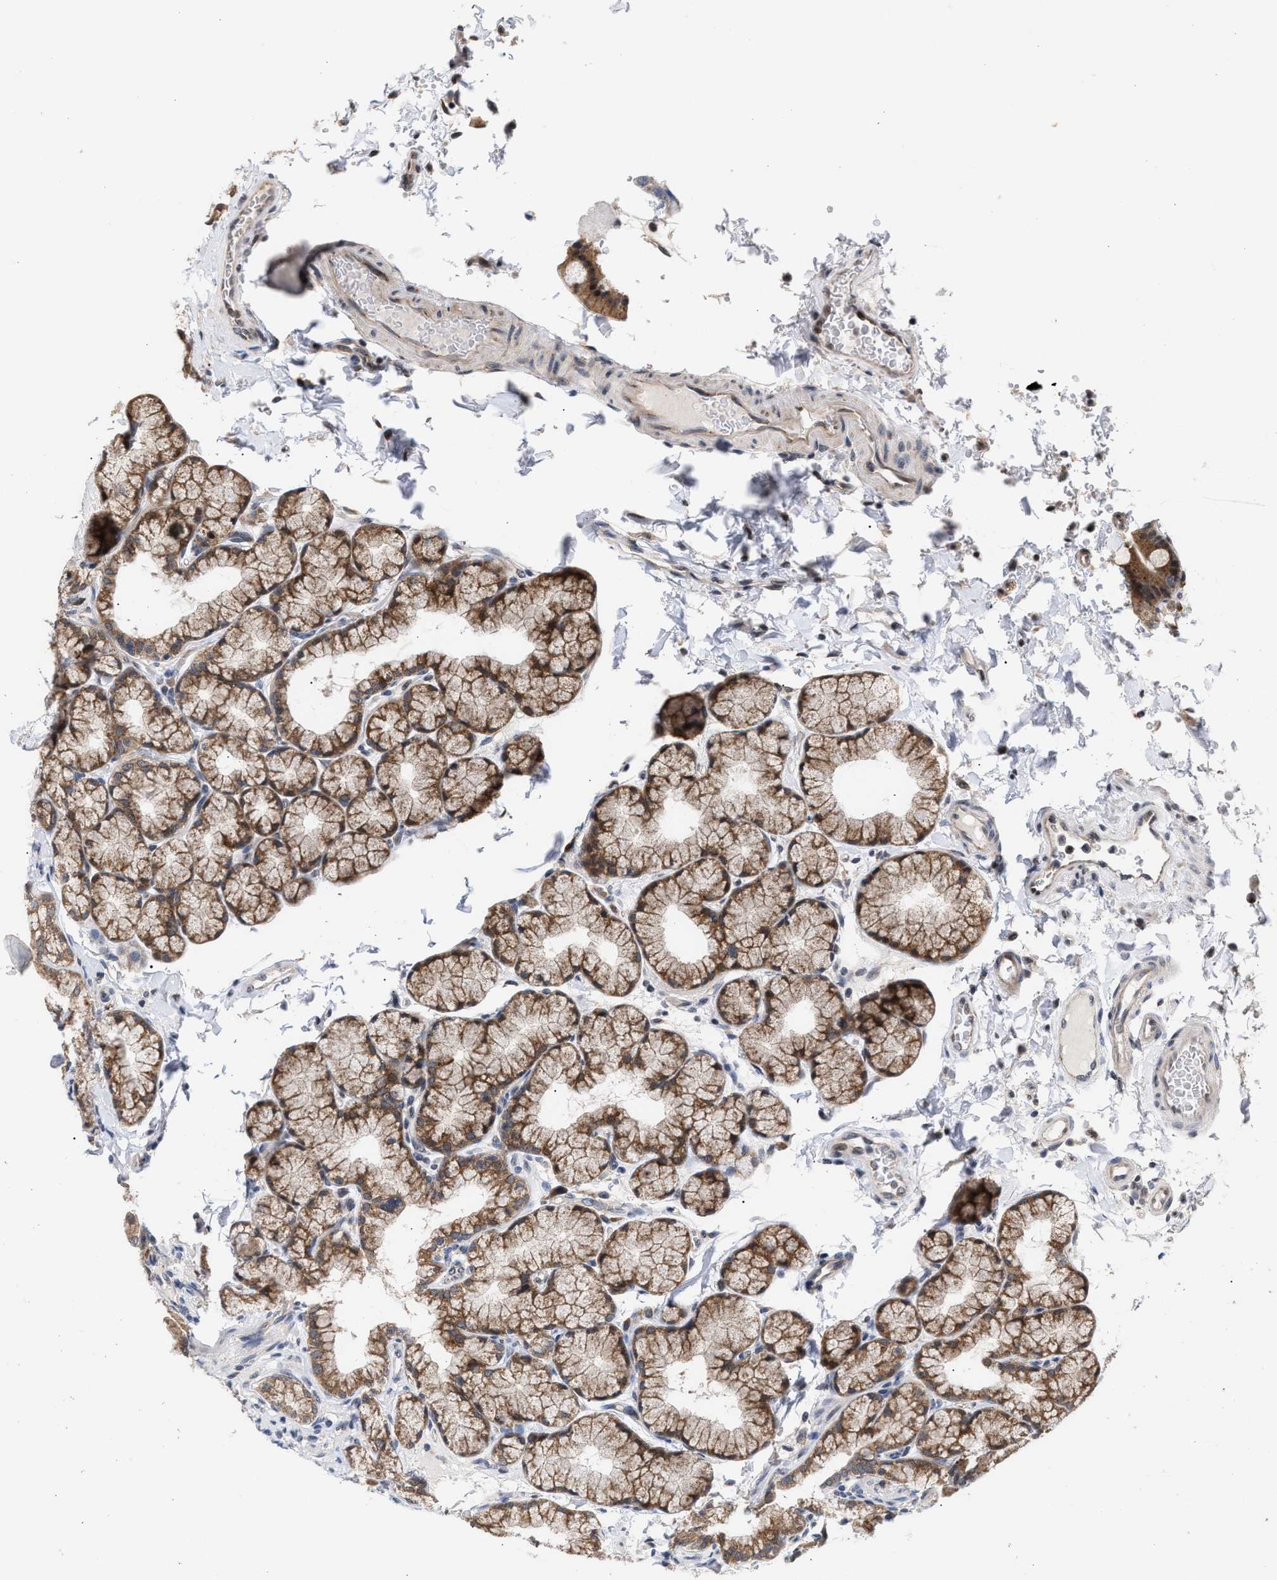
{"staining": {"intensity": "moderate", "quantity": ">75%", "location": "cytoplasmic/membranous"}, "tissue": "duodenum", "cell_type": "Glandular cells", "image_type": "normal", "snomed": [{"axis": "morphology", "description": "Normal tissue, NOS"}, {"axis": "topography", "description": "Duodenum"}], "caption": "A micrograph showing moderate cytoplasmic/membranous staining in approximately >75% of glandular cells in benign duodenum, as visualized by brown immunohistochemical staining.", "gene": "MKNK2", "patient": {"sex": "male", "age": 50}}